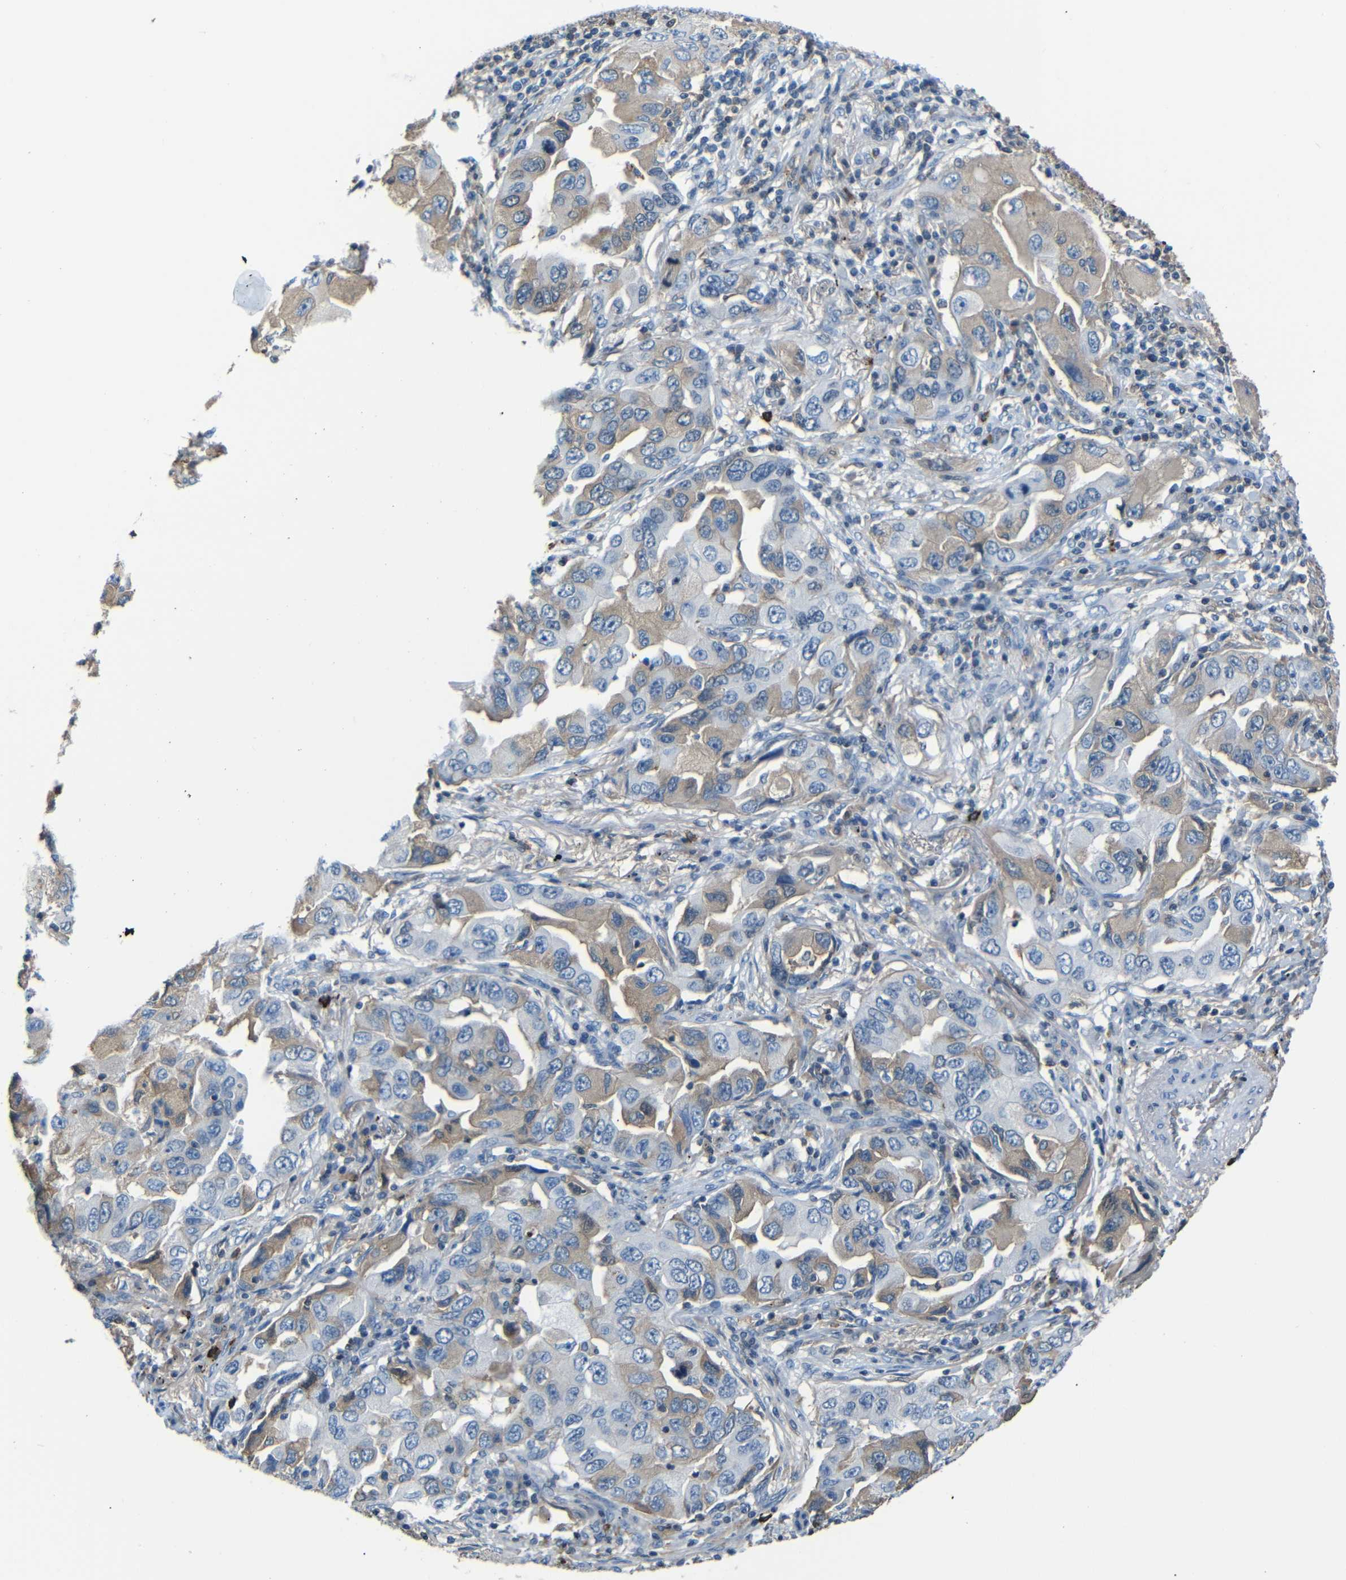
{"staining": {"intensity": "weak", "quantity": "25%-75%", "location": "cytoplasmic/membranous"}, "tissue": "lung cancer", "cell_type": "Tumor cells", "image_type": "cancer", "snomed": [{"axis": "morphology", "description": "Adenocarcinoma, NOS"}, {"axis": "topography", "description": "Lung"}], "caption": "Lung cancer tissue reveals weak cytoplasmic/membranous positivity in approximately 25%-75% of tumor cells, visualized by immunohistochemistry.", "gene": "SERPINA1", "patient": {"sex": "female", "age": 65}}